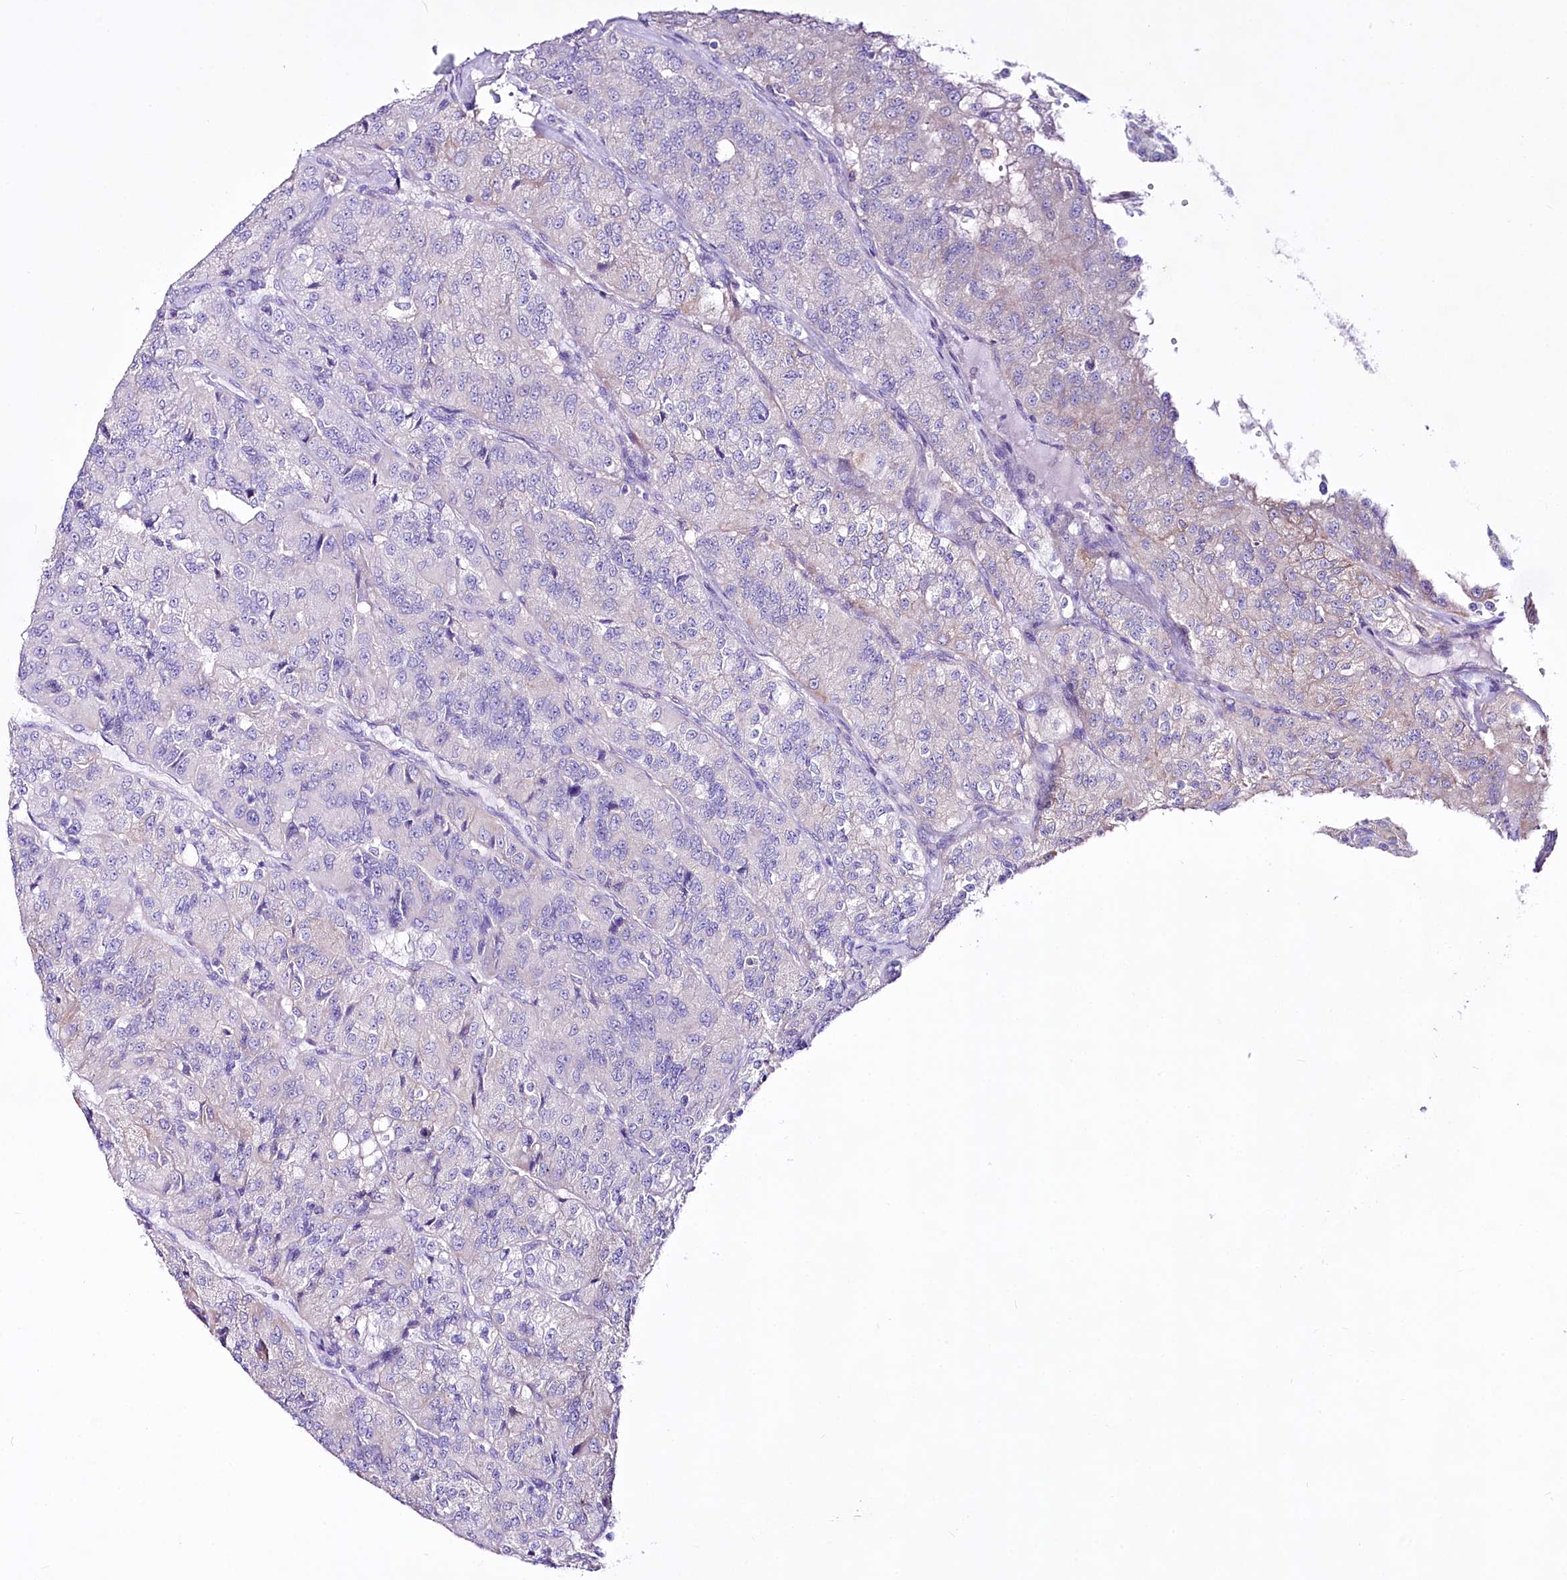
{"staining": {"intensity": "negative", "quantity": "none", "location": "none"}, "tissue": "renal cancer", "cell_type": "Tumor cells", "image_type": "cancer", "snomed": [{"axis": "morphology", "description": "Adenocarcinoma, NOS"}, {"axis": "topography", "description": "Kidney"}], "caption": "DAB immunohistochemical staining of renal cancer (adenocarcinoma) displays no significant positivity in tumor cells.", "gene": "LRRC34", "patient": {"sex": "female", "age": 63}}